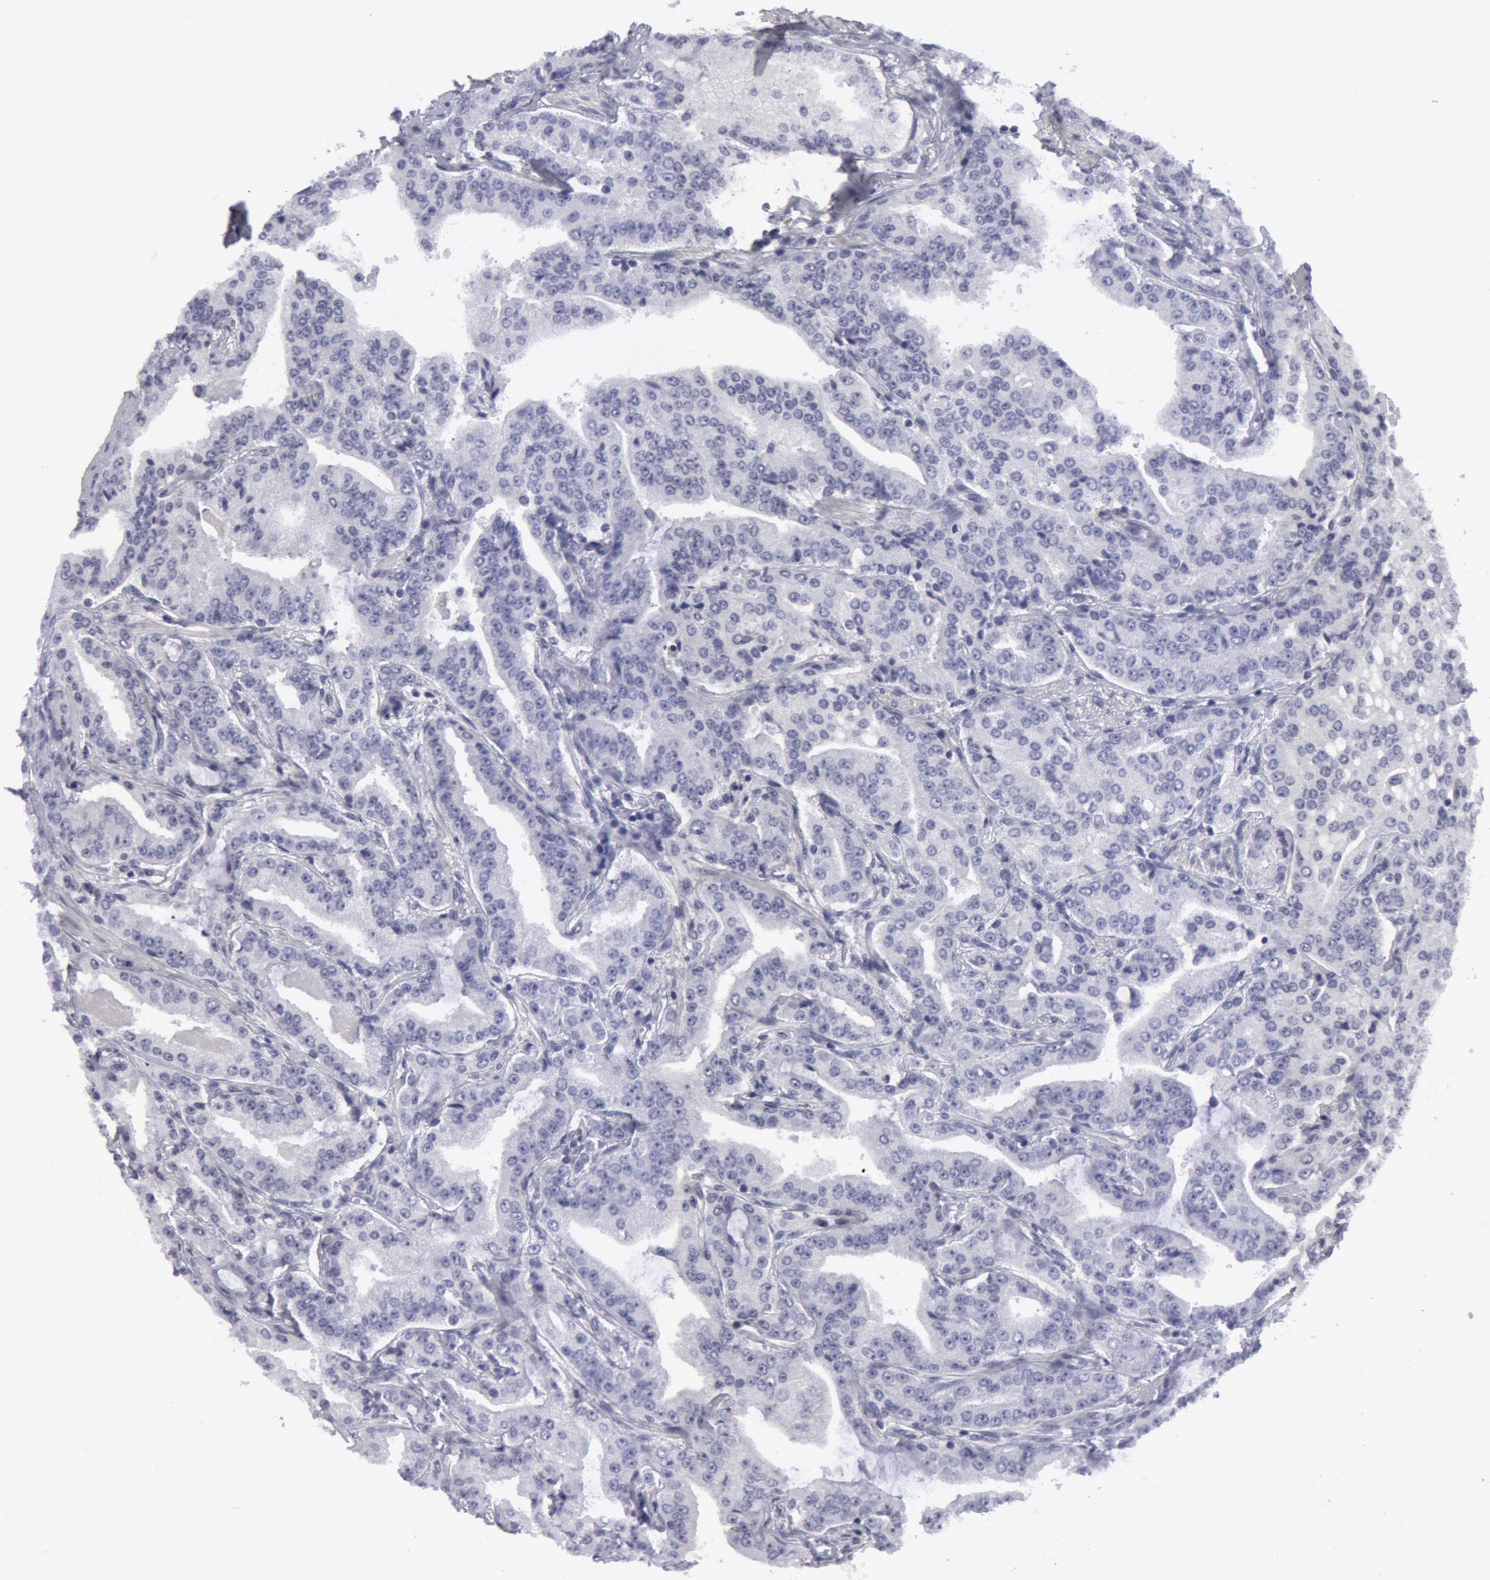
{"staining": {"intensity": "negative", "quantity": "none", "location": "none"}, "tissue": "prostate cancer", "cell_type": "Tumor cells", "image_type": "cancer", "snomed": [{"axis": "morphology", "description": "Adenocarcinoma, Medium grade"}, {"axis": "topography", "description": "Prostate"}], "caption": "A high-resolution histopathology image shows immunohistochemistry (IHC) staining of medium-grade adenocarcinoma (prostate), which demonstrates no significant positivity in tumor cells.", "gene": "SMC1B", "patient": {"sex": "male", "age": 72}}